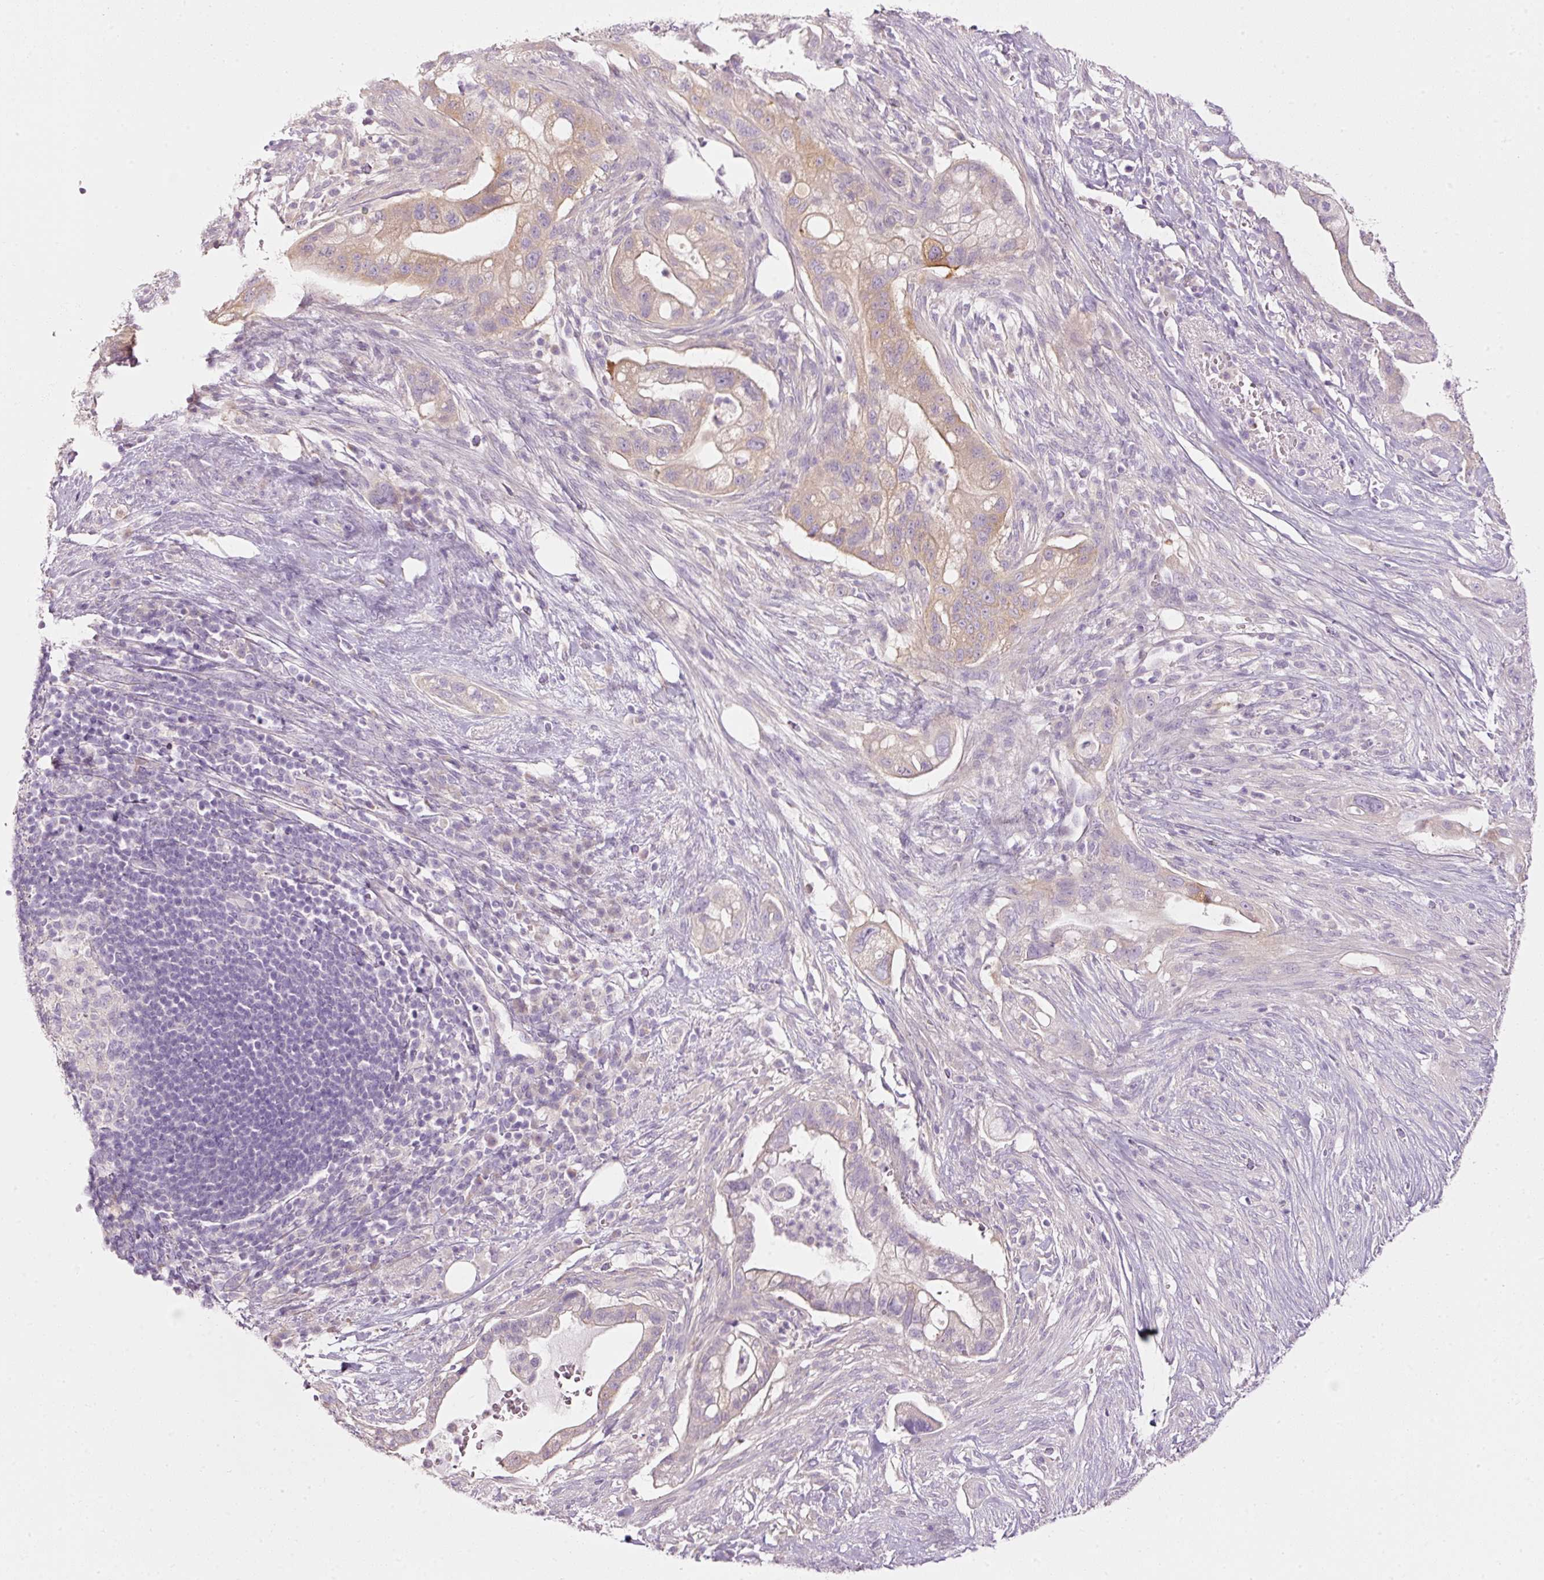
{"staining": {"intensity": "moderate", "quantity": "25%-75%", "location": "cytoplasmic/membranous"}, "tissue": "pancreatic cancer", "cell_type": "Tumor cells", "image_type": "cancer", "snomed": [{"axis": "morphology", "description": "Adenocarcinoma, NOS"}, {"axis": "topography", "description": "Pancreas"}], "caption": "Moderate cytoplasmic/membranous expression for a protein is seen in about 25%-75% of tumor cells of pancreatic cancer (adenocarcinoma) using immunohistochemistry.", "gene": "PDXDC1", "patient": {"sex": "male", "age": 44}}